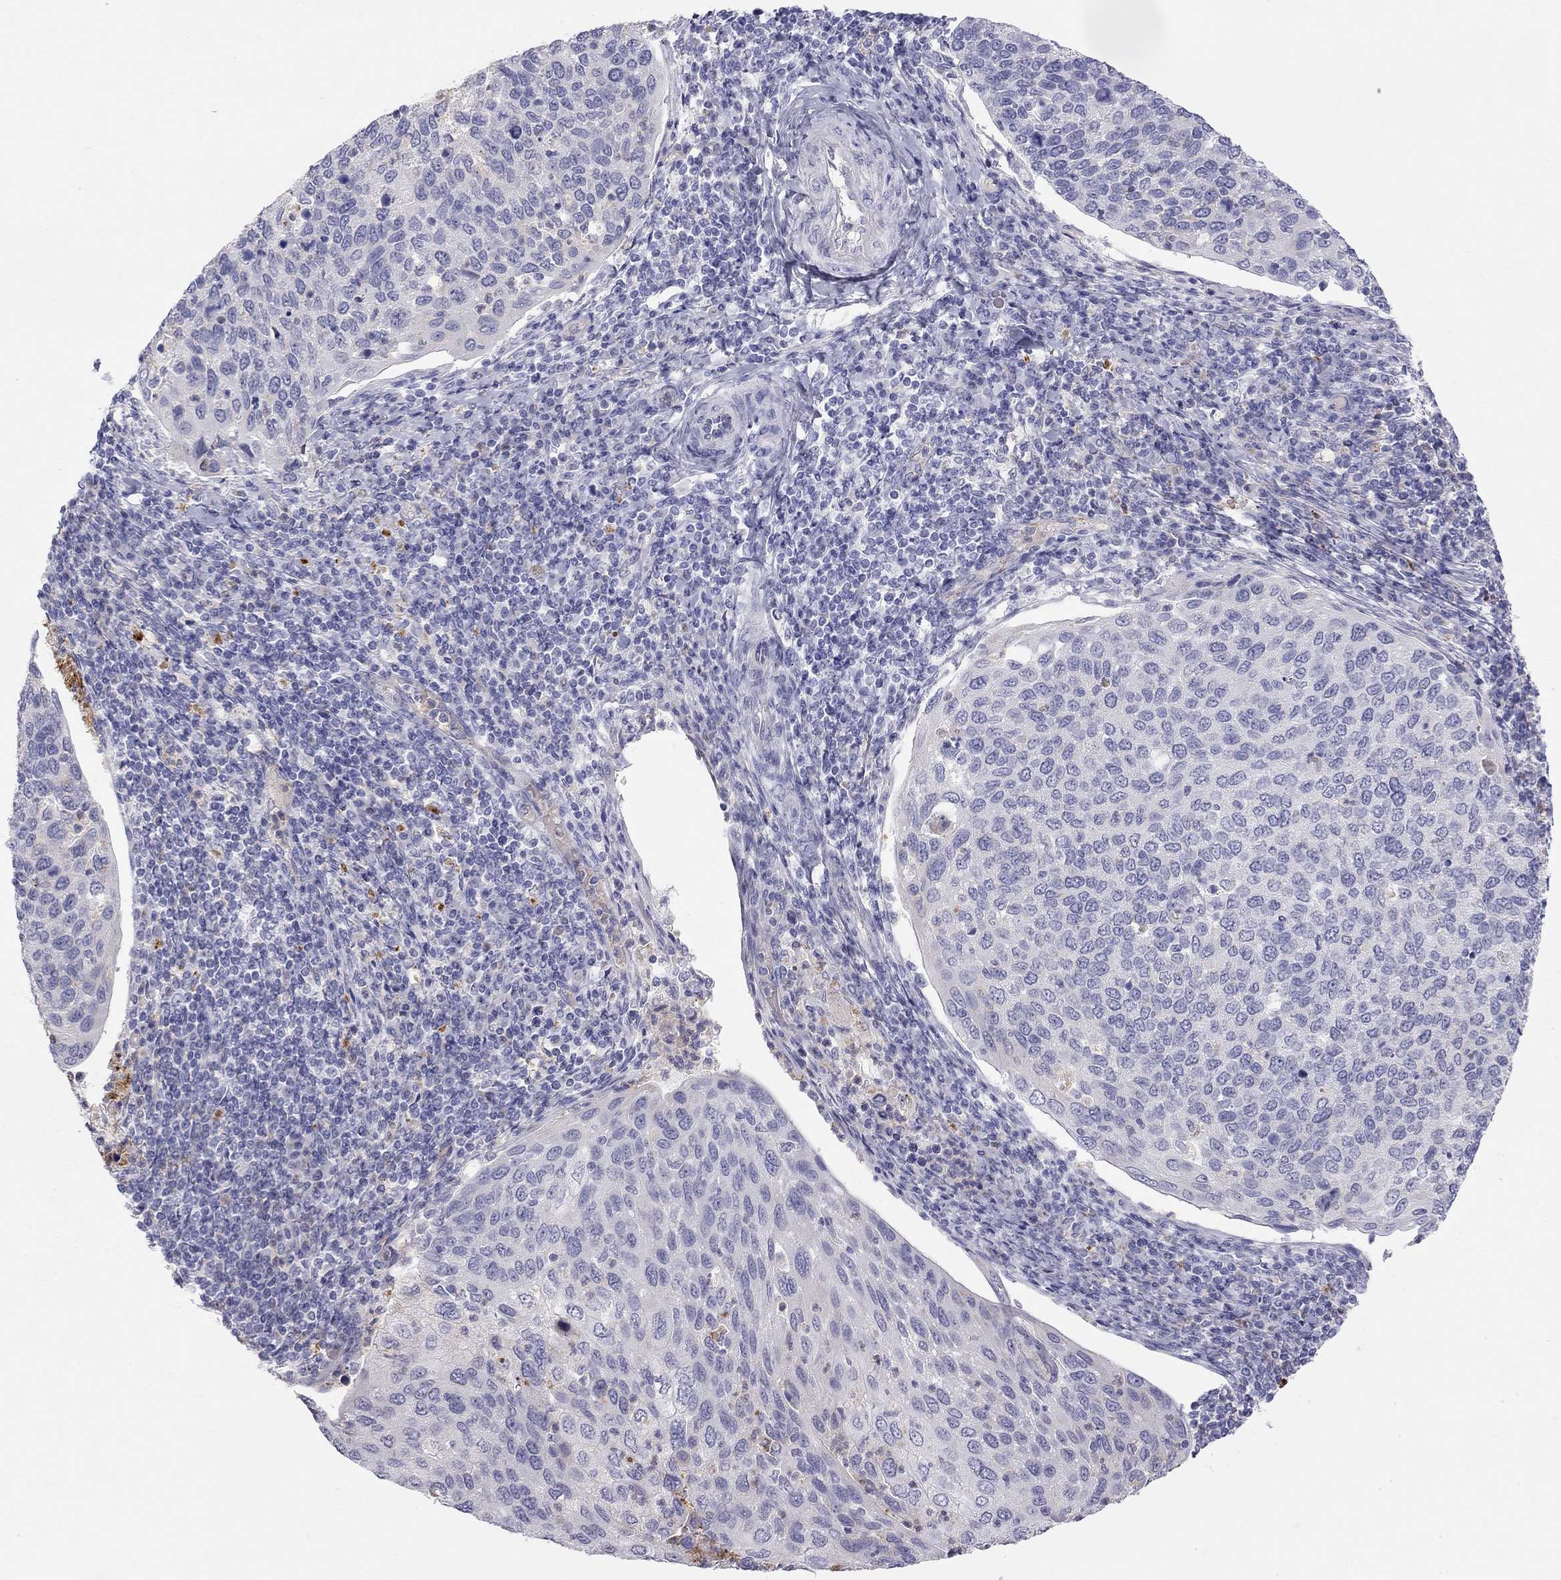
{"staining": {"intensity": "negative", "quantity": "none", "location": "none"}, "tissue": "cervical cancer", "cell_type": "Tumor cells", "image_type": "cancer", "snomed": [{"axis": "morphology", "description": "Squamous cell carcinoma, NOS"}, {"axis": "topography", "description": "Cervix"}], "caption": "IHC of cervical cancer exhibits no positivity in tumor cells.", "gene": "TDRD6", "patient": {"sex": "female", "age": 54}}